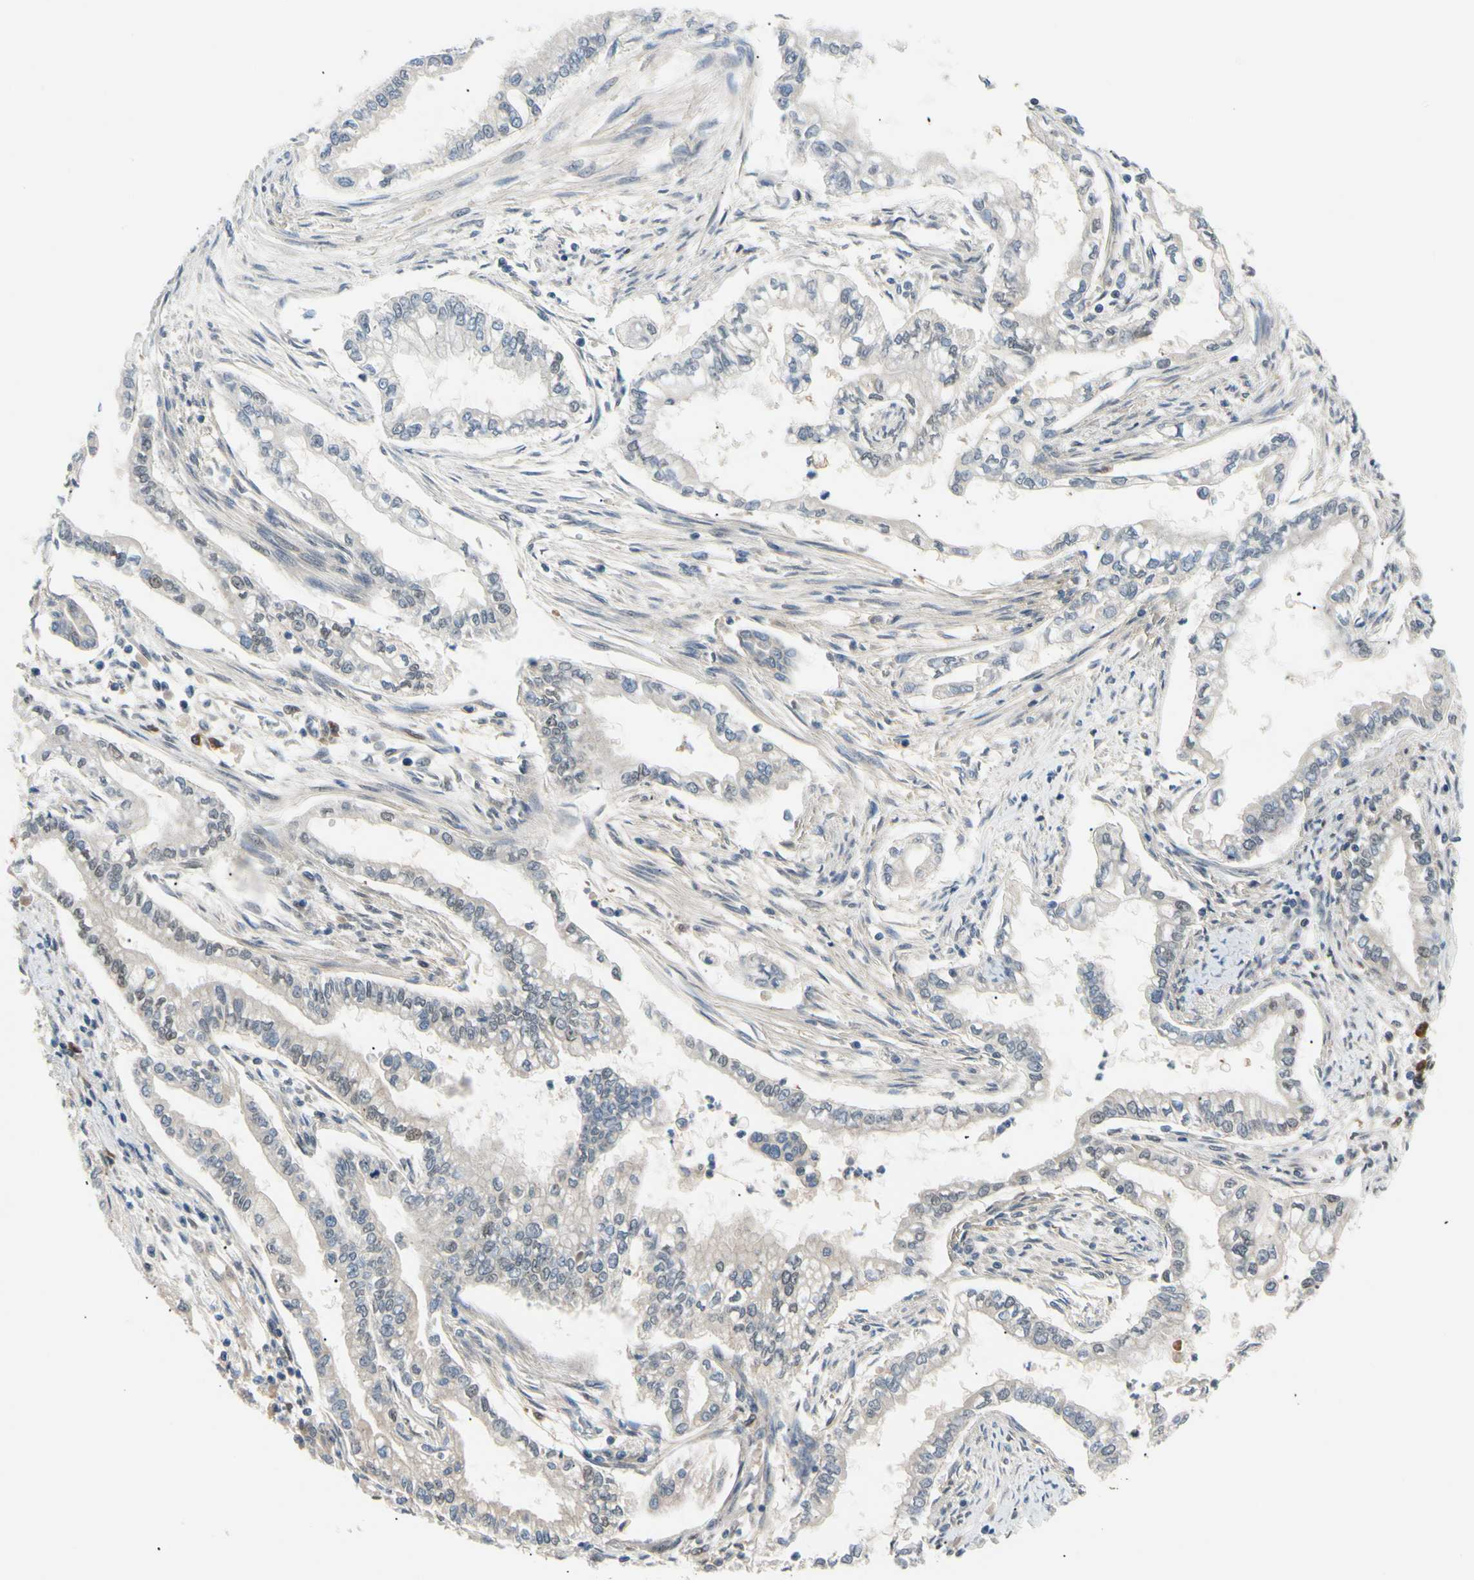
{"staining": {"intensity": "weak", "quantity": "<25%", "location": "cytoplasmic/membranous"}, "tissue": "pancreatic cancer", "cell_type": "Tumor cells", "image_type": "cancer", "snomed": [{"axis": "morphology", "description": "Normal tissue, NOS"}, {"axis": "topography", "description": "Pancreas"}], "caption": "High power microscopy image of an immunohistochemistry photomicrograph of pancreatic cancer, revealing no significant positivity in tumor cells.", "gene": "SEC23B", "patient": {"sex": "male", "age": 42}}